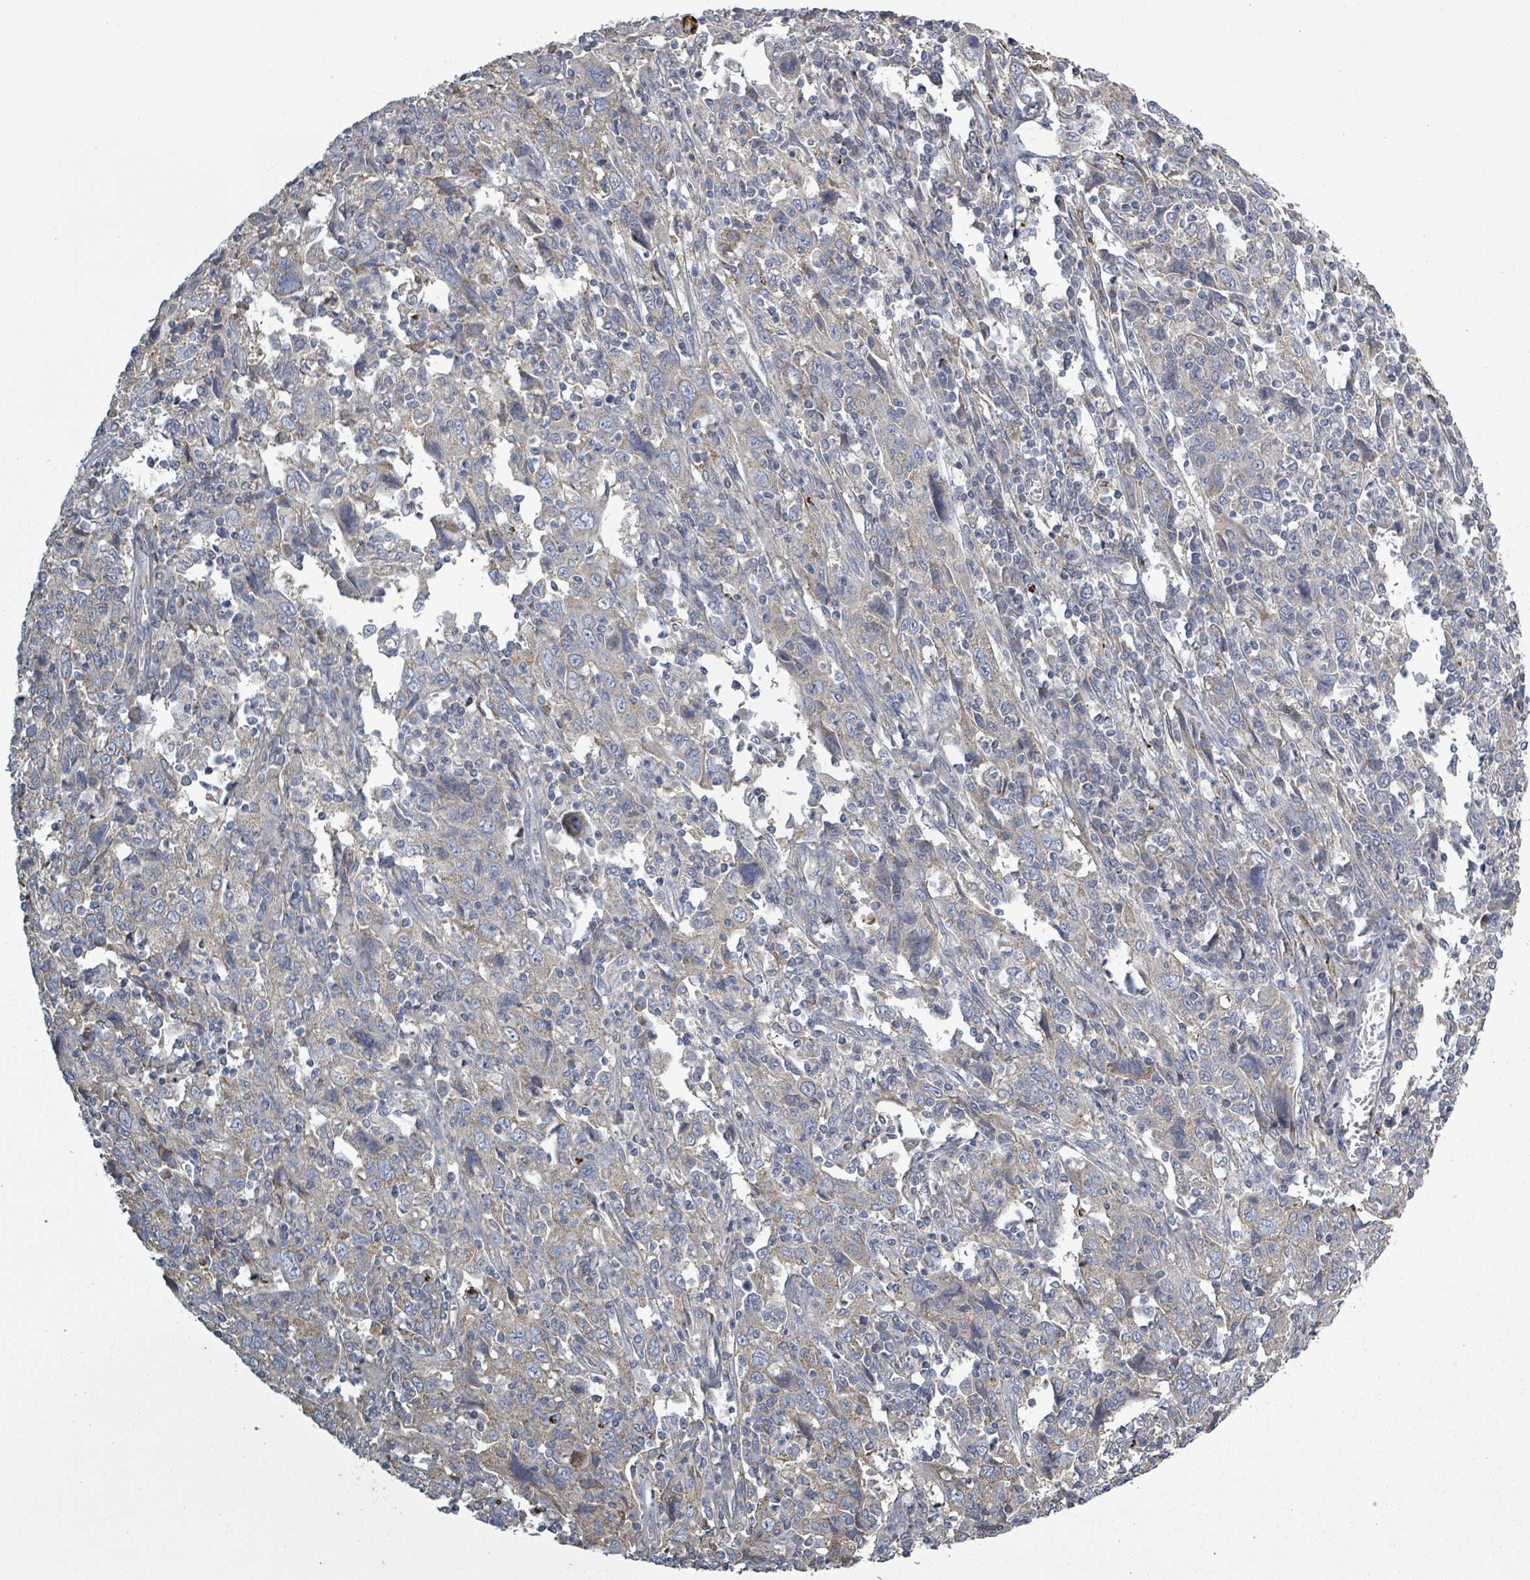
{"staining": {"intensity": "weak", "quantity": "<25%", "location": "cytoplasmic/membranous"}, "tissue": "cervical cancer", "cell_type": "Tumor cells", "image_type": "cancer", "snomed": [{"axis": "morphology", "description": "Squamous cell carcinoma, NOS"}, {"axis": "topography", "description": "Cervix"}], "caption": "Image shows no protein expression in tumor cells of cervical cancer (squamous cell carcinoma) tissue.", "gene": "ADCK1", "patient": {"sex": "female", "age": 46}}